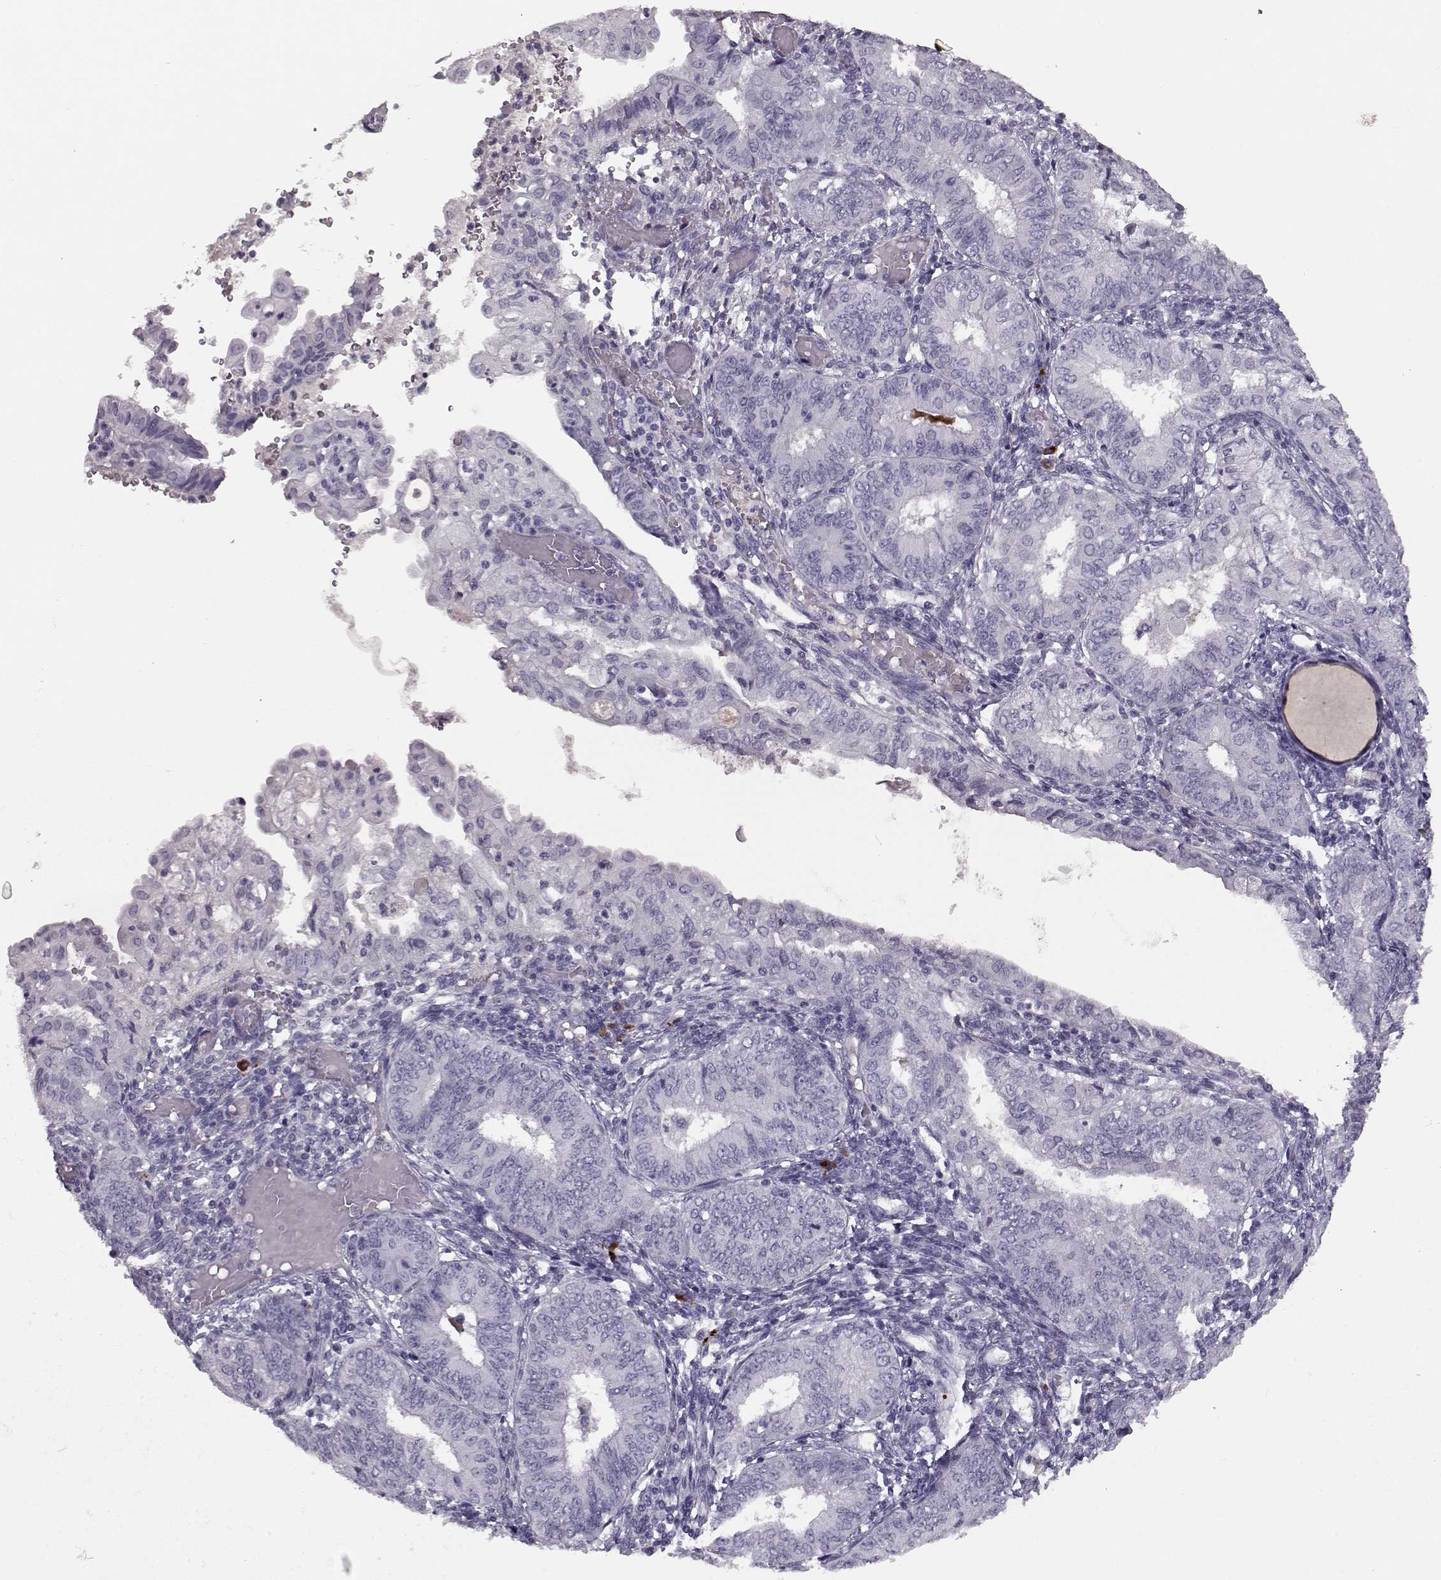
{"staining": {"intensity": "negative", "quantity": "none", "location": "none"}, "tissue": "endometrial cancer", "cell_type": "Tumor cells", "image_type": "cancer", "snomed": [{"axis": "morphology", "description": "Adenocarcinoma, NOS"}, {"axis": "topography", "description": "Endometrium"}], "caption": "DAB (3,3'-diaminobenzidine) immunohistochemical staining of human endometrial cancer exhibits no significant staining in tumor cells.", "gene": "CCL19", "patient": {"sex": "female", "age": 68}}